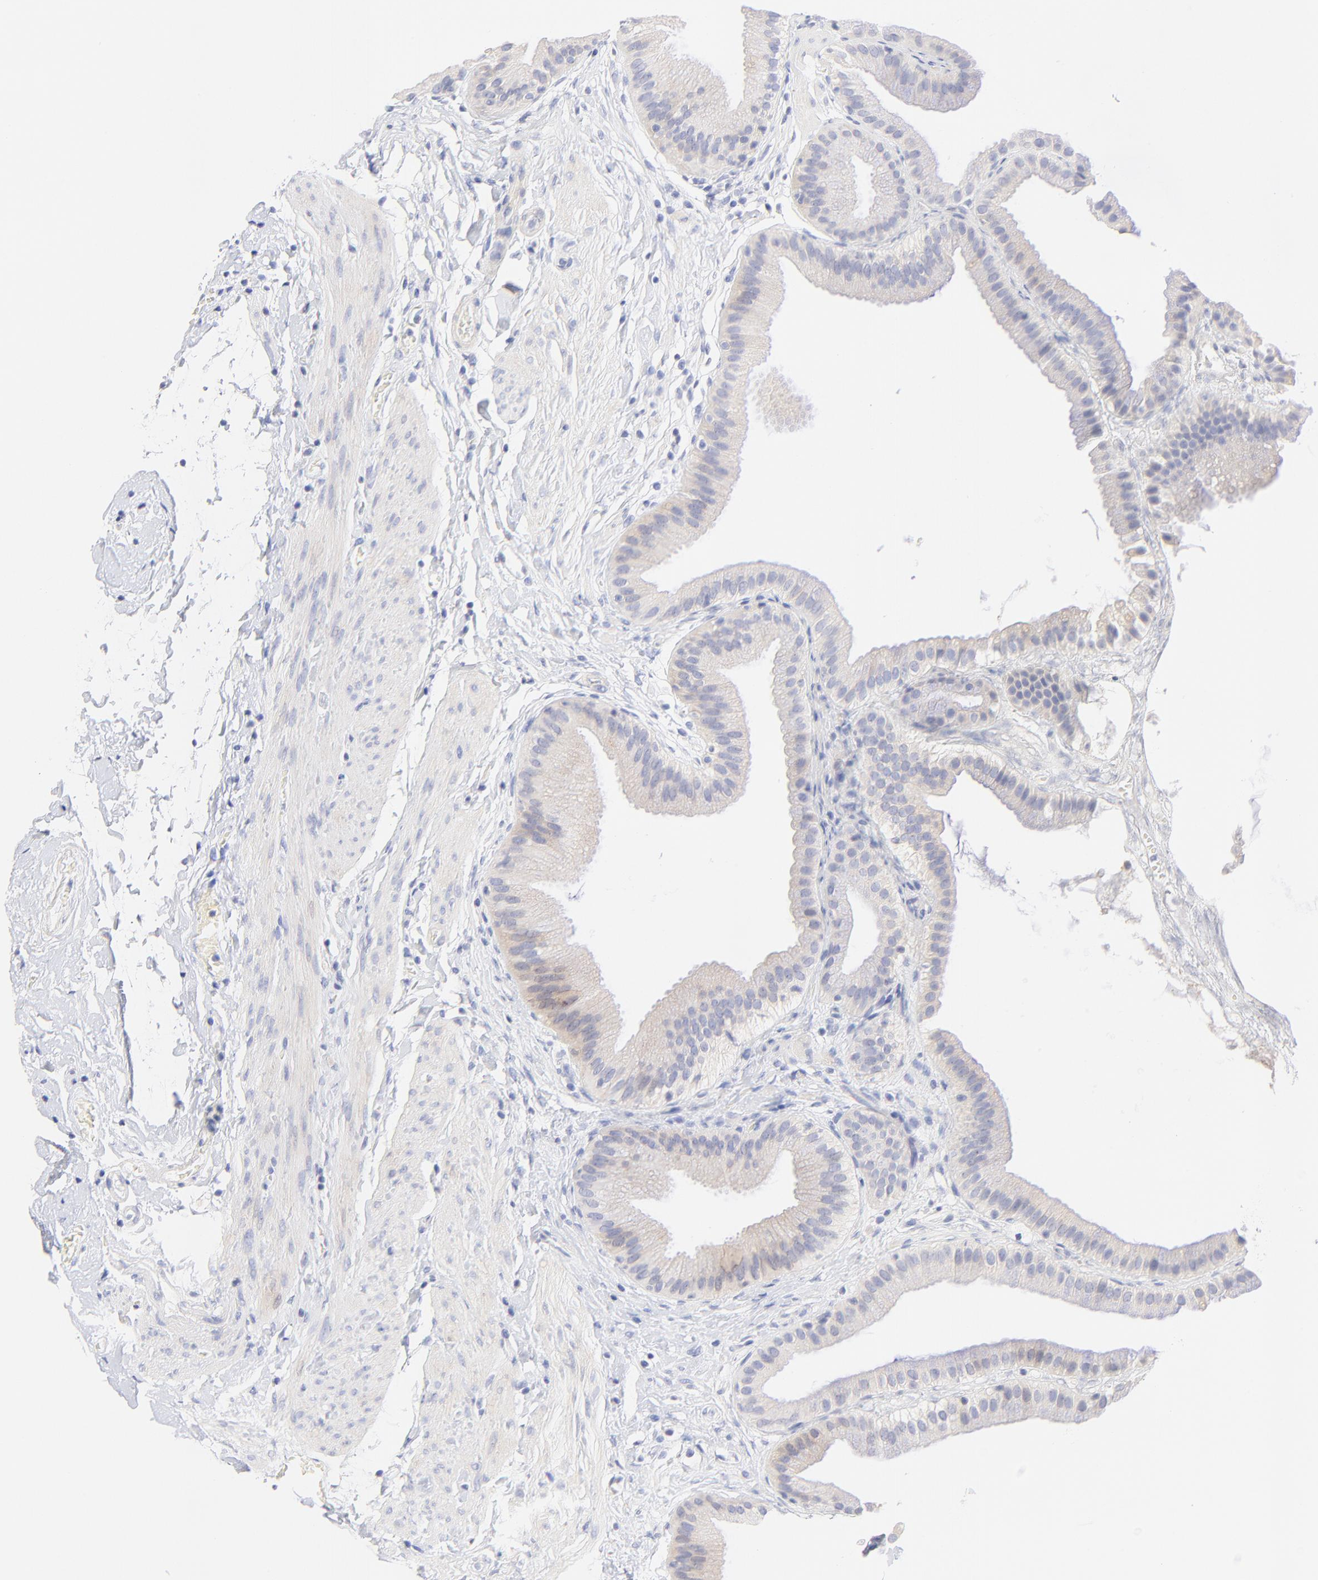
{"staining": {"intensity": "weak", "quantity": "<25%", "location": "cytoplasmic/membranous"}, "tissue": "gallbladder", "cell_type": "Glandular cells", "image_type": "normal", "snomed": [{"axis": "morphology", "description": "Normal tissue, NOS"}, {"axis": "topography", "description": "Gallbladder"}], "caption": "Immunohistochemical staining of unremarkable gallbladder shows no significant positivity in glandular cells.", "gene": "EBP", "patient": {"sex": "female", "age": 63}}